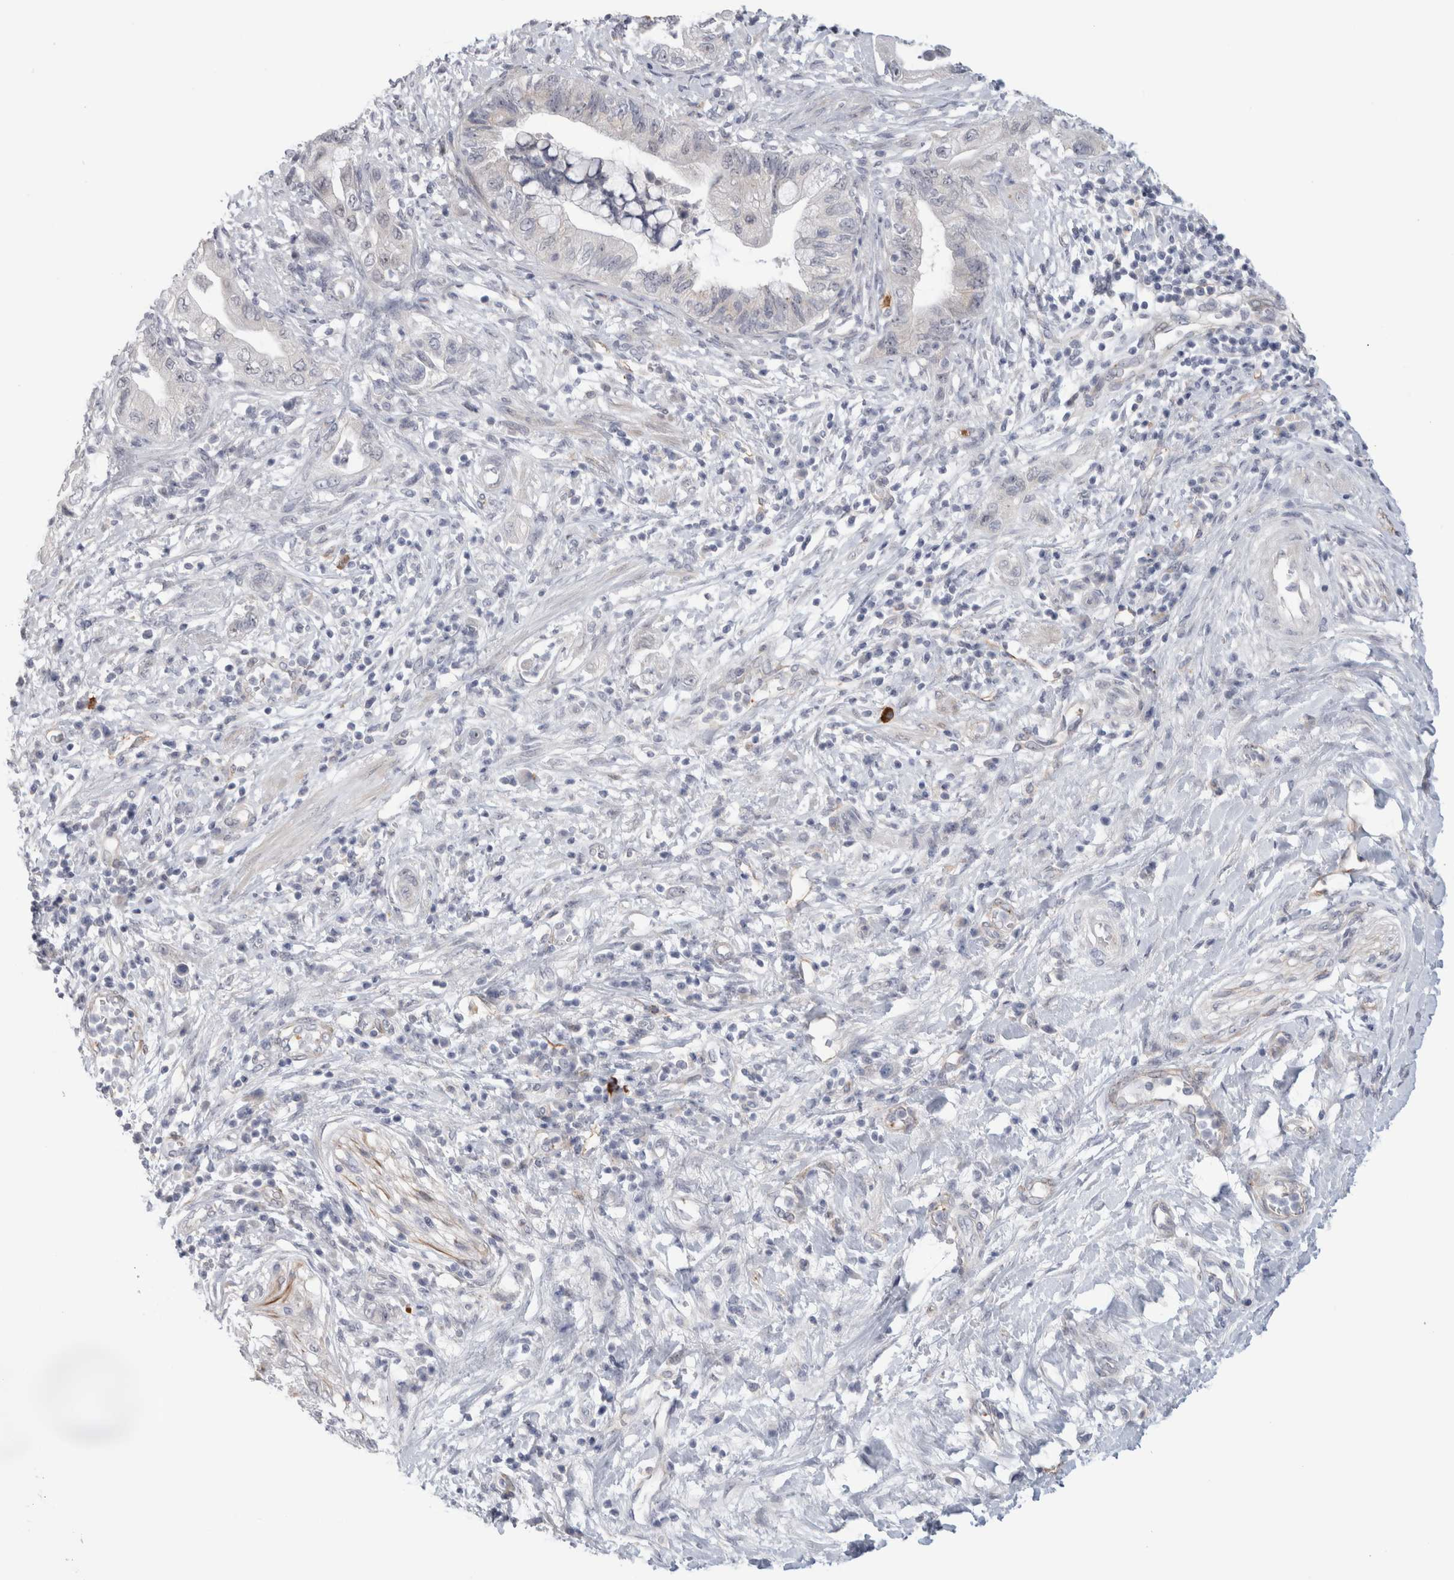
{"staining": {"intensity": "negative", "quantity": "none", "location": "none"}, "tissue": "pancreatic cancer", "cell_type": "Tumor cells", "image_type": "cancer", "snomed": [{"axis": "morphology", "description": "Adenocarcinoma, NOS"}, {"axis": "topography", "description": "Pancreas"}], "caption": "Immunohistochemistry (IHC) image of neoplastic tissue: human adenocarcinoma (pancreatic) stained with DAB displays no significant protein staining in tumor cells.", "gene": "ANKMY1", "patient": {"sex": "female", "age": 73}}